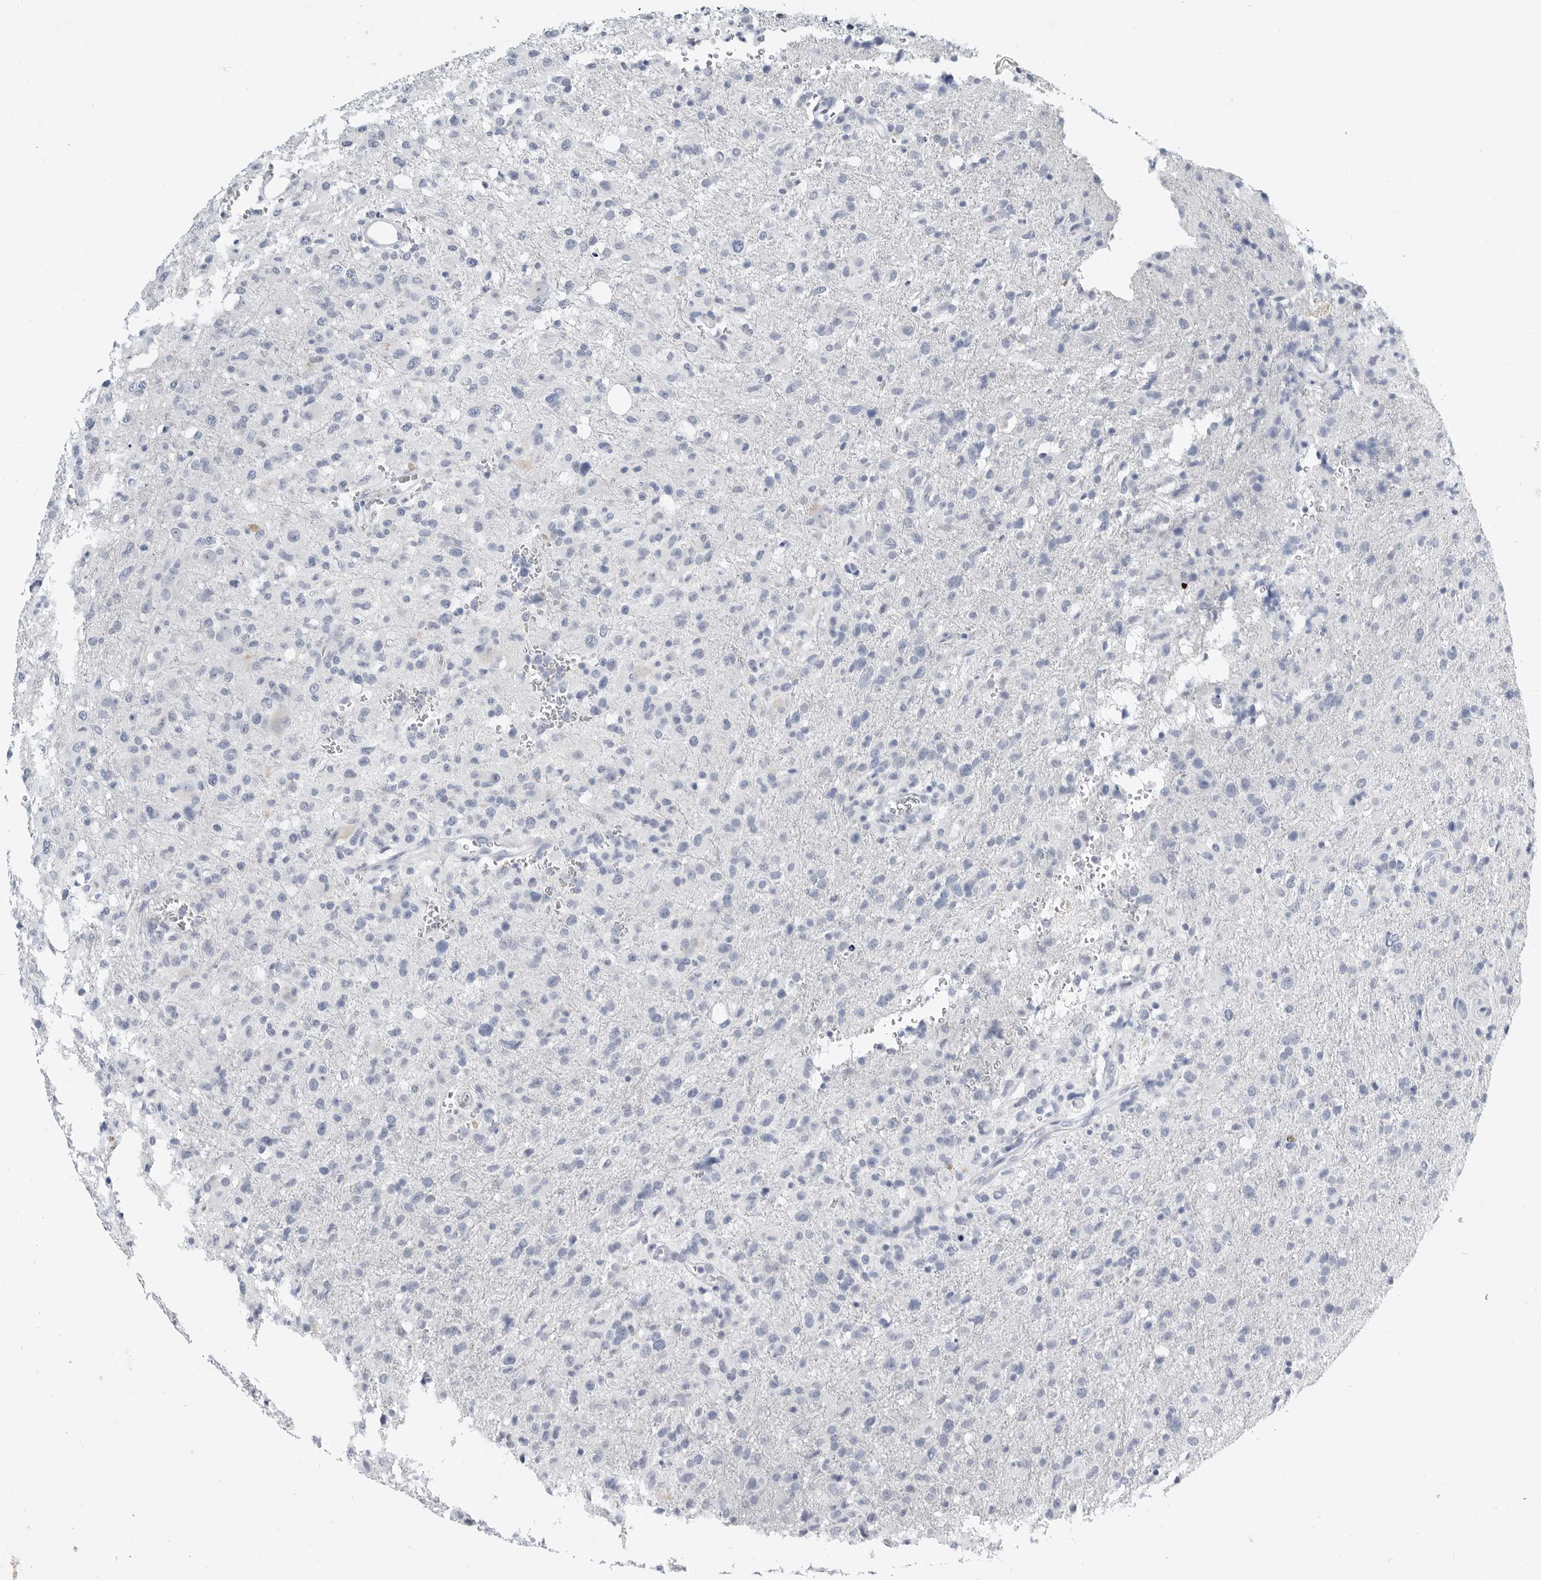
{"staining": {"intensity": "negative", "quantity": "none", "location": "none"}, "tissue": "glioma", "cell_type": "Tumor cells", "image_type": "cancer", "snomed": [{"axis": "morphology", "description": "Glioma, malignant, High grade"}, {"axis": "topography", "description": "Brain"}], "caption": "Immunohistochemistry photomicrograph of malignant glioma (high-grade) stained for a protein (brown), which shows no expression in tumor cells.", "gene": "PLN", "patient": {"sex": "female", "age": 57}}